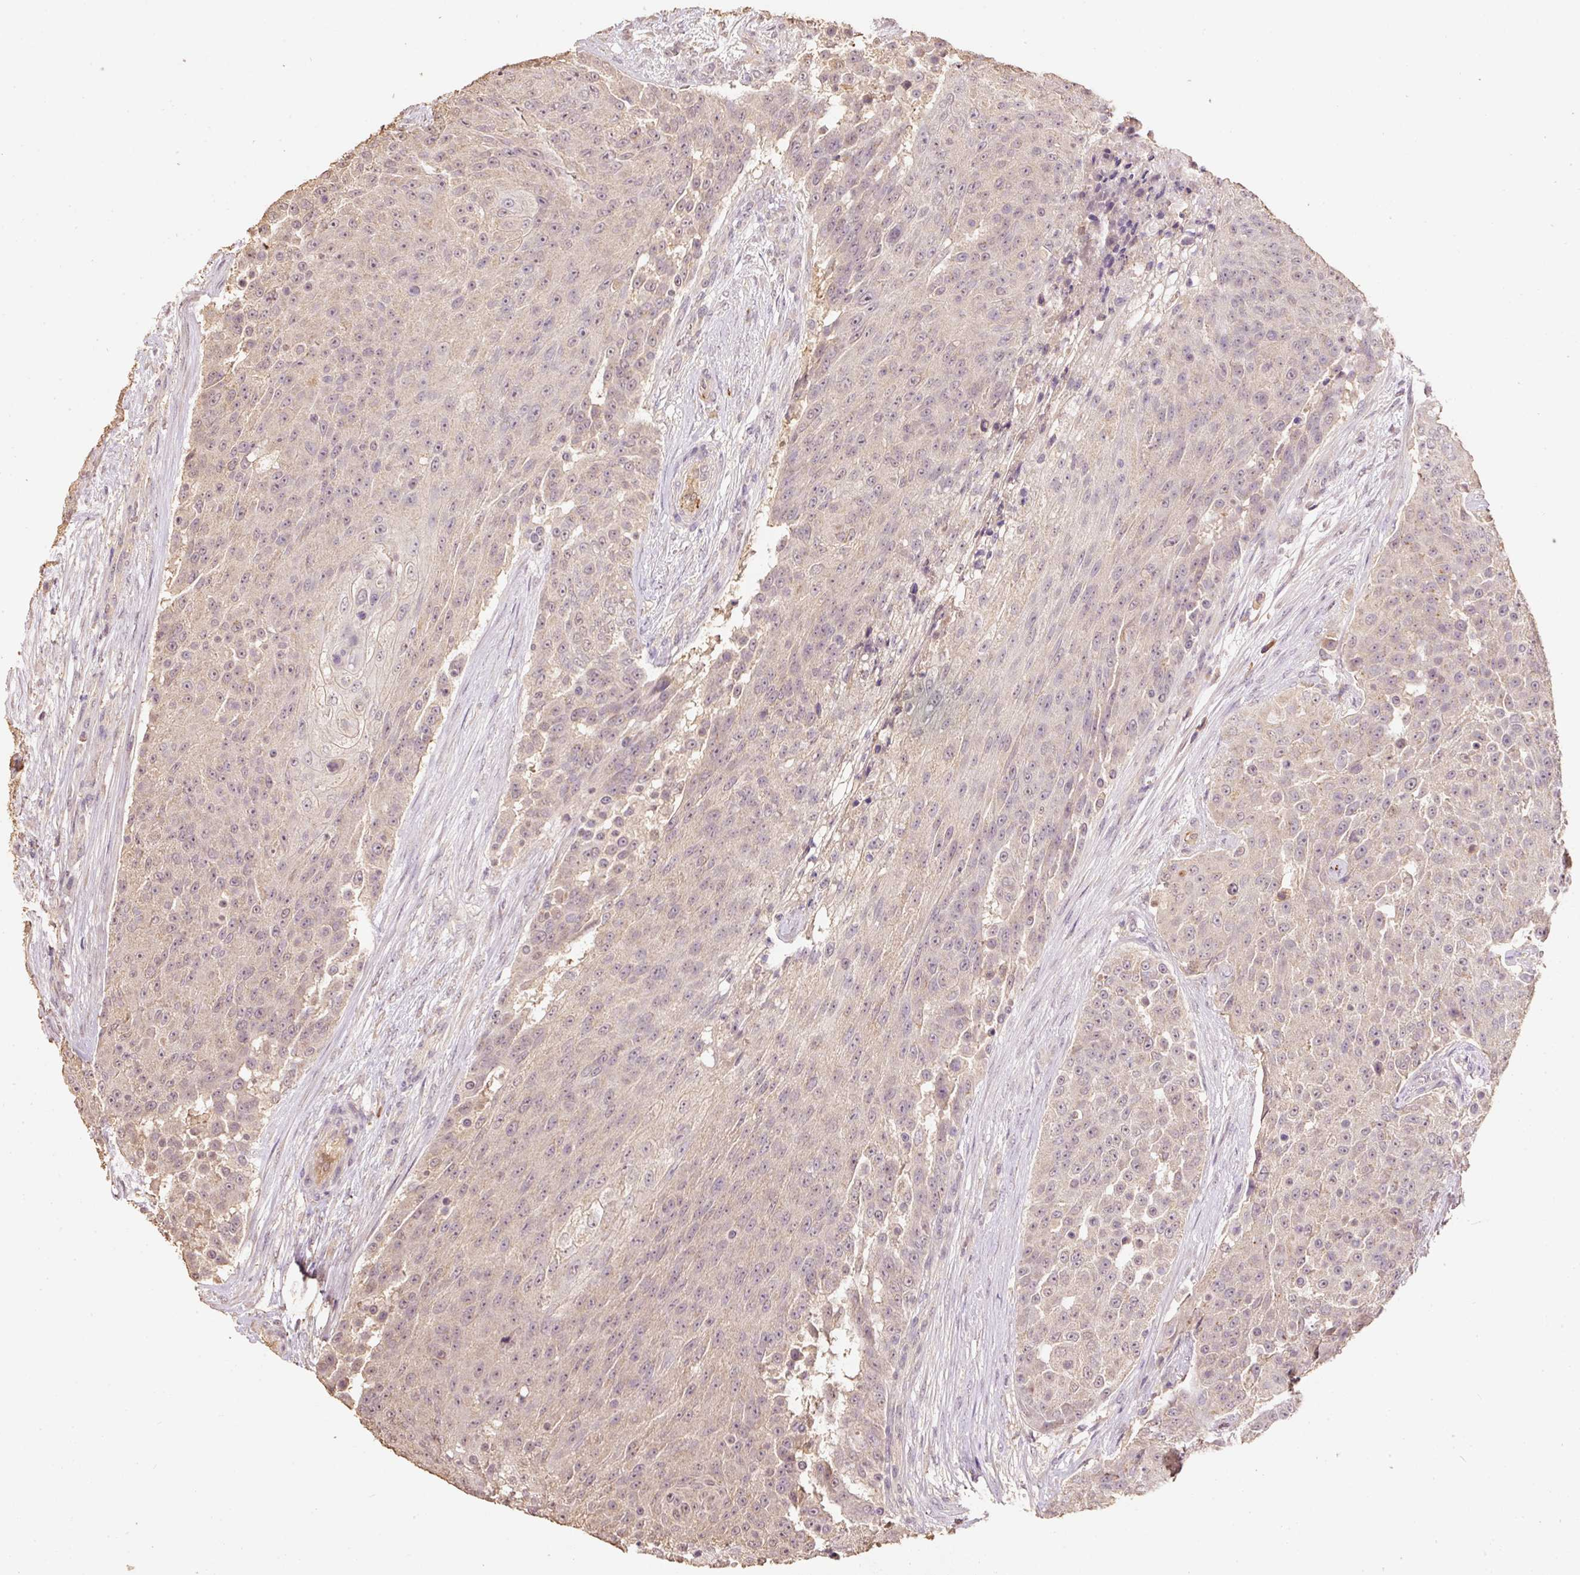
{"staining": {"intensity": "weak", "quantity": "25%-75%", "location": "cytoplasmic/membranous,nuclear"}, "tissue": "urothelial cancer", "cell_type": "Tumor cells", "image_type": "cancer", "snomed": [{"axis": "morphology", "description": "Urothelial carcinoma, High grade"}, {"axis": "topography", "description": "Urinary bladder"}], "caption": "Tumor cells show low levels of weak cytoplasmic/membranous and nuclear positivity in approximately 25%-75% of cells in human urothelial carcinoma (high-grade).", "gene": "HERC2", "patient": {"sex": "female", "age": 63}}